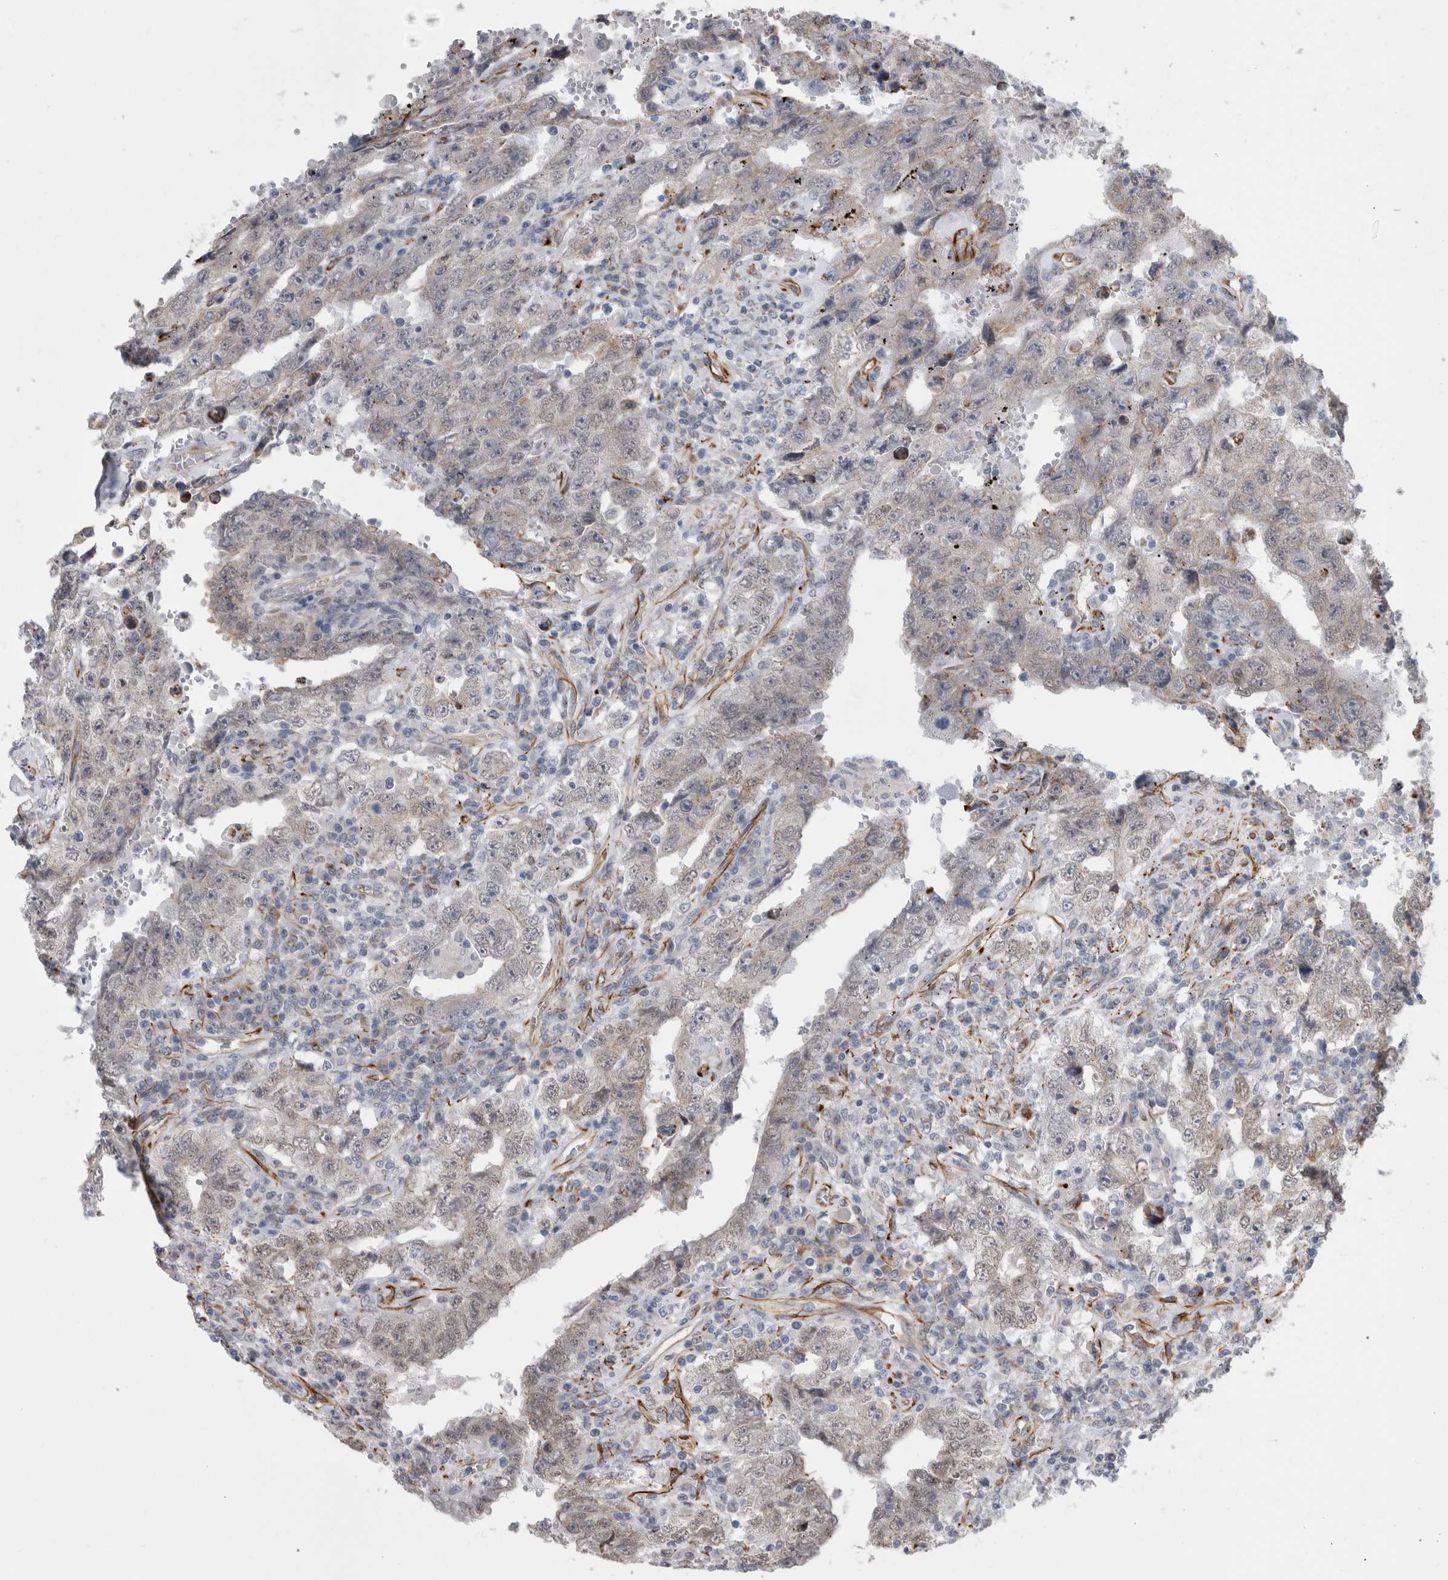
{"staining": {"intensity": "negative", "quantity": "none", "location": "none"}, "tissue": "testis cancer", "cell_type": "Tumor cells", "image_type": "cancer", "snomed": [{"axis": "morphology", "description": "Carcinoma, Embryonal, NOS"}, {"axis": "topography", "description": "Testis"}], "caption": "Image shows no protein expression in tumor cells of embryonal carcinoma (testis) tissue.", "gene": "FAM83H", "patient": {"sex": "male", "age": 26}}